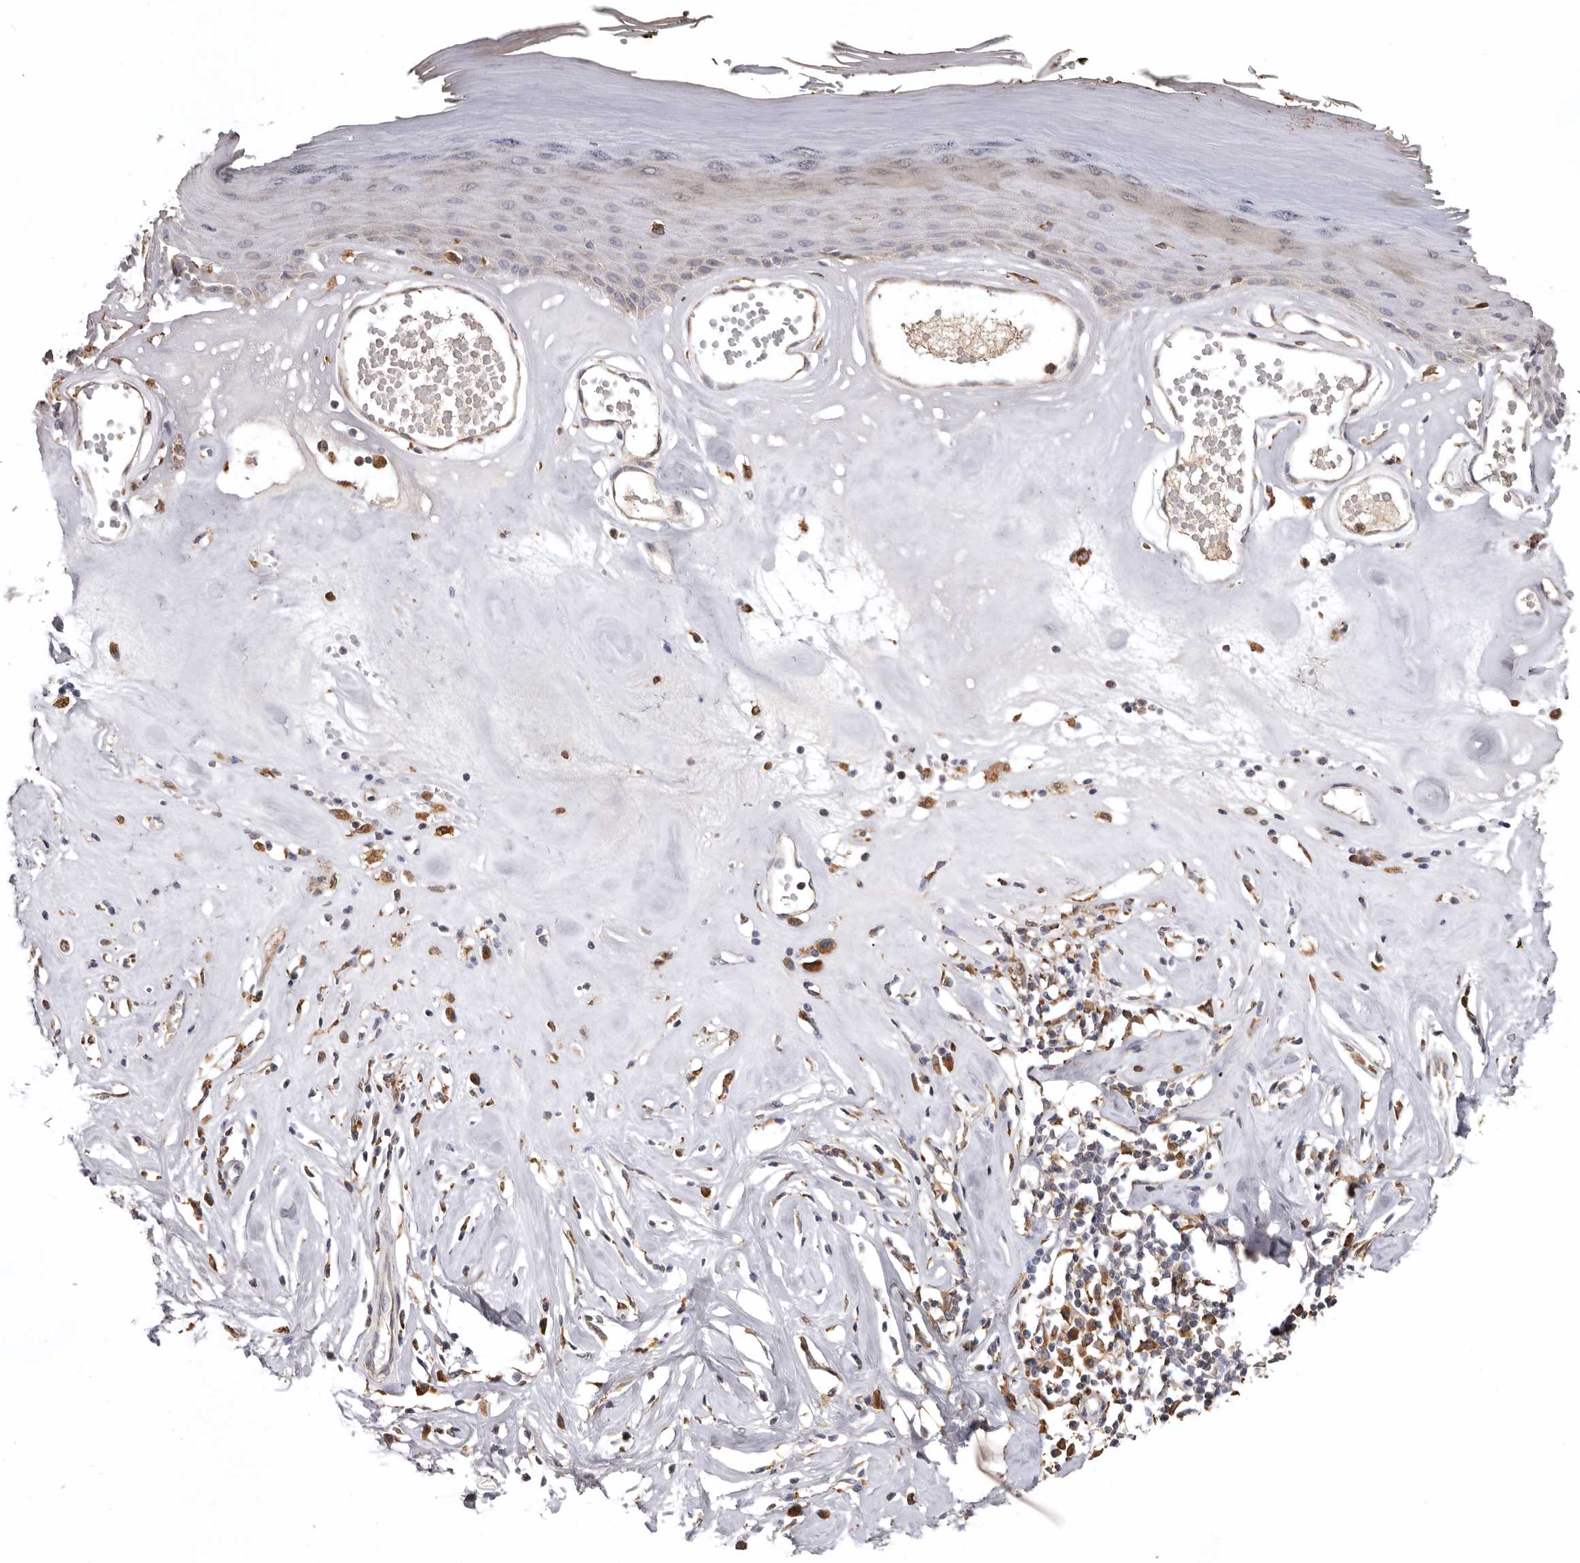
{"staining": {"intensity": "weak", "quantity": "<25%", "location": "cytoplasmic/membranous"}, "tissue": "skin", "cell_type": "Epidermal cells", "image_type": "normal", "snomed": [{"axis": "morphology", "description": "Normal tissue, NOS"}, {"axis": "morphology", "description": "Inflammation, NOS"}, {"axis": "topography", "description": "Vulva"}], "caption": "An IHC image of normal skin is shown. There is no staining in epidermal cells of skin. The staining is performed using DAB brown chromogen with nuclei counter-stained in using hematoxylin.", "gene": "INKA2", "patient": {"sex": "female", "age": 84}}